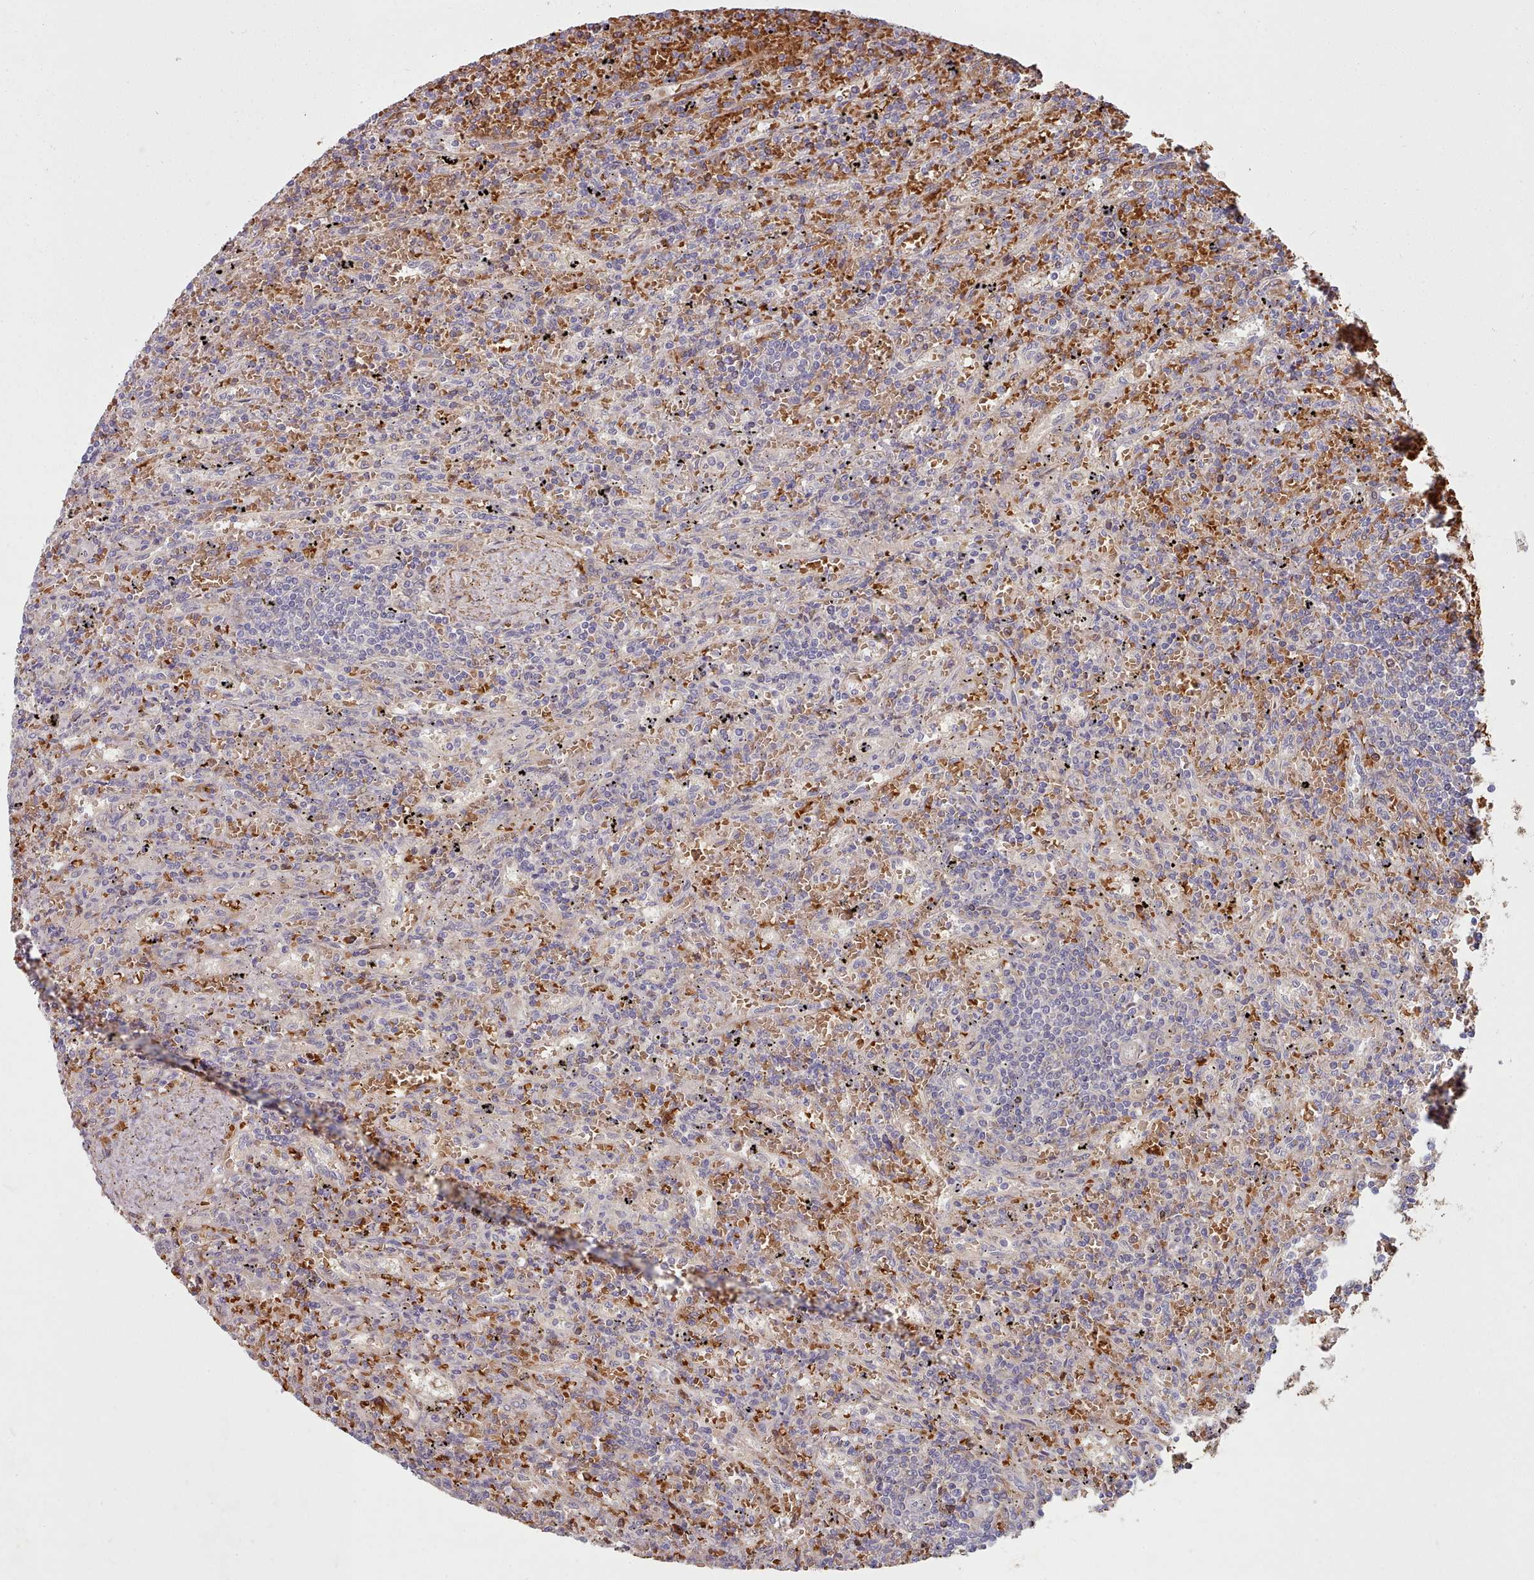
{"staining": {"intensity": "negative", "quantity": "none", "location": "none"}, "tissue": "lymphoma", "cell_type": "Tumor cells", "image_type": "cancer", "snomed": [{"axis": "morphology", "description": "Malignant lymphoma, non-Hodgkin's type, Low grade"}, {"axis": "topography", "description": "Spleen"}], "caption": "An immunohistochemistry micrograph of lymphoma is shown. There is no staining in tumor cells of lymphoma. (Stains: DAB immunohistochemistry (IHC) with hematoxylin counter stain, Microscopy: brightfield microscopy at high magnification).", "gene": "CLNS1A", "patient": {"sex": "male", "age": 76}}